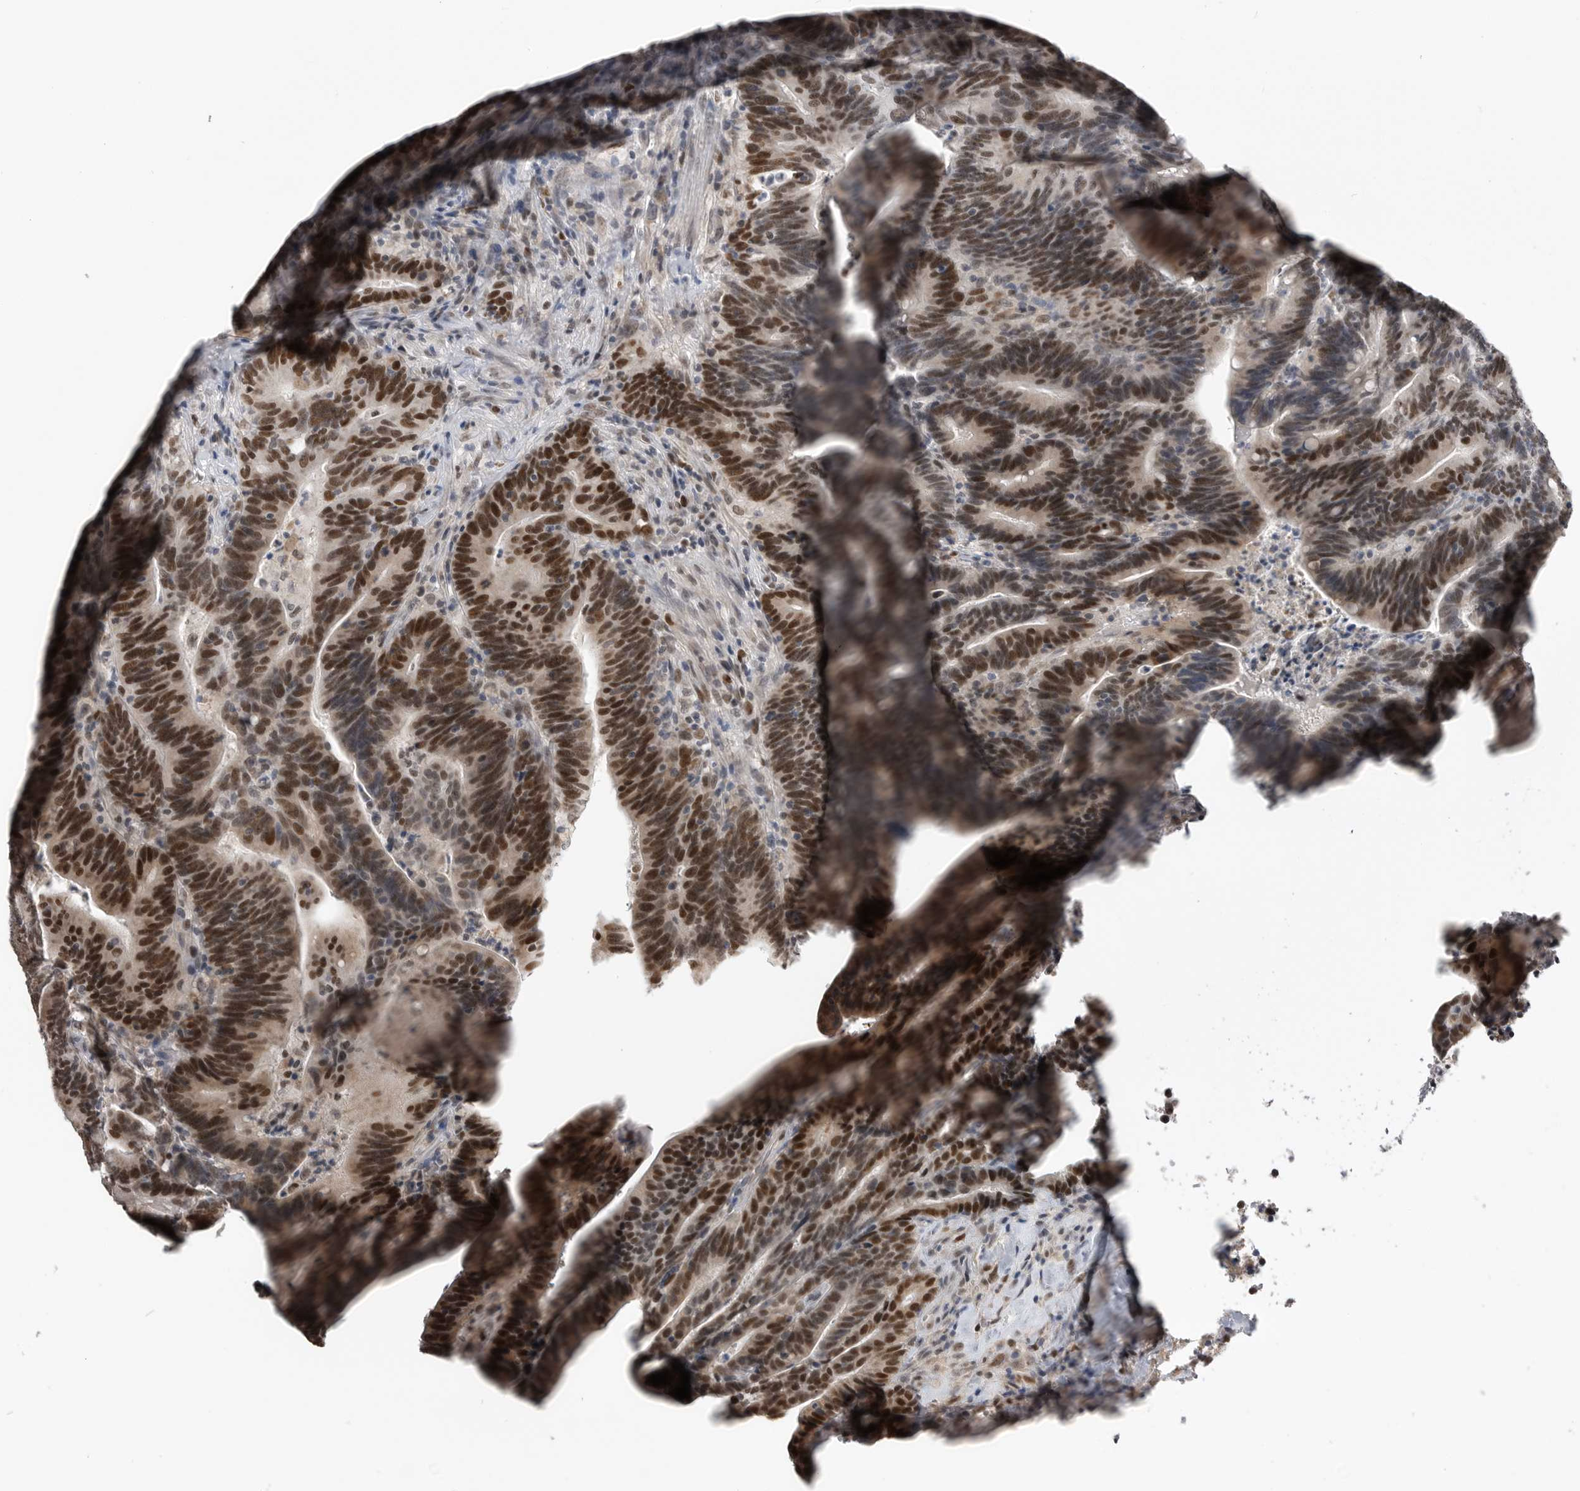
{"staining": {"intensity": "strong", "quantity": ">75%", "location": "nuclear"}, "tissue": "colorectal cancer", "cell_type": "Tumor cells", "image_type": "cancer", "snomed": [{"axis": "morphology", "description": "Adenocarcinoma, NOS"}, {"axis": "topography", "description": "Colon"}], "caption": "This is a histology image of IHC staining of colorectal cancer, which shows strong expression in the nuclear of tumor cells.", "gene": "SMARCC1", "patient": {"sex": "female", "age": 66}}